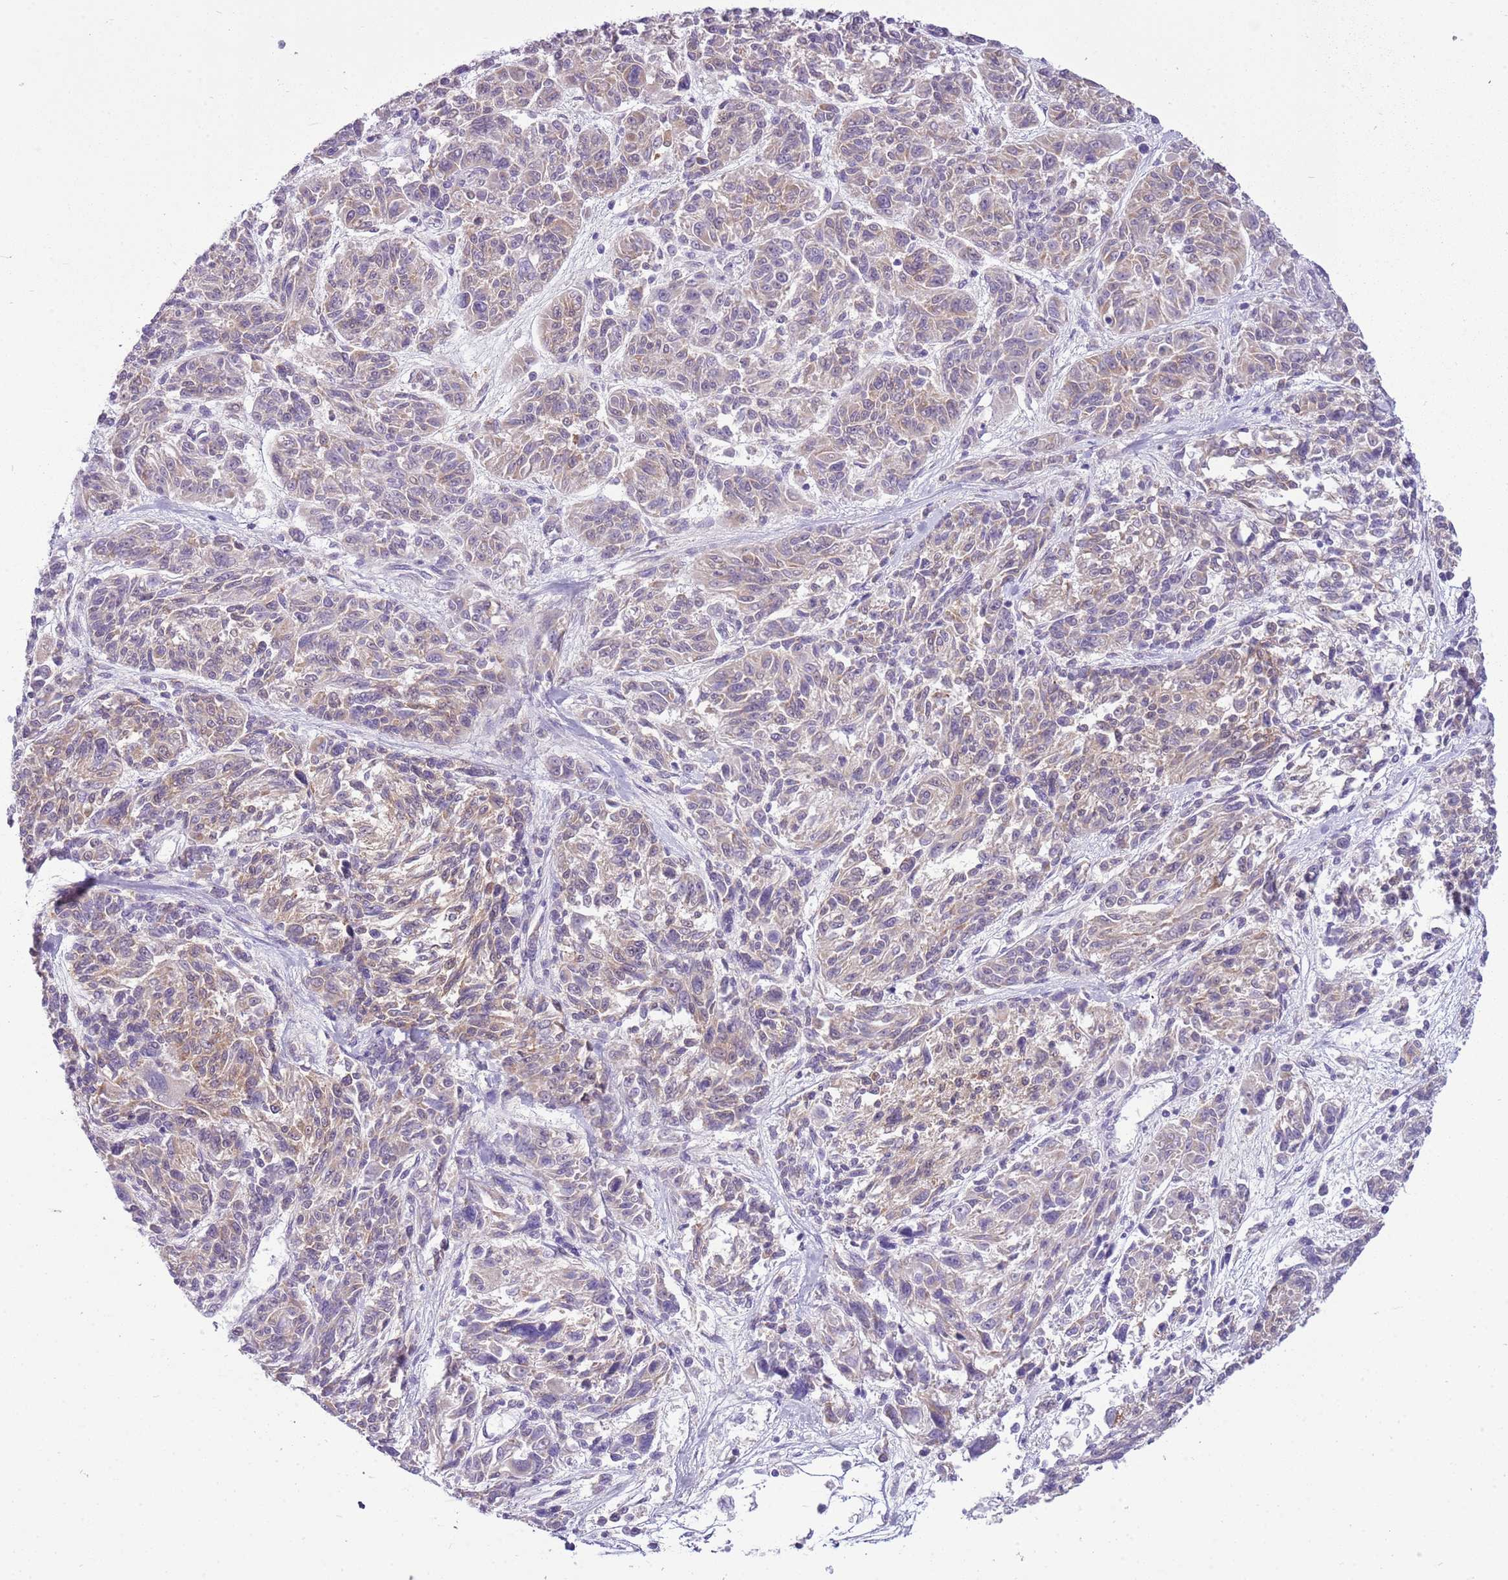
{"staining": {"intensity": "weak", "quantity": "25%-75%", "location": "cytoplasmic/membranous"}, "tissue": "melanoma", "cell_type": "Tumor cells", "image_type": "cancer", "snomed": [{"axis": "morphology", "description": "Malignant melanoma, NOS"}, {"axis": "topography", "description": "Skin"}], "caption": "Immunohistochemical staining of malignant melanoma displays weak cytoplasmic/membranous protein positivity in approximately 25%-75% of tumor cells. The staining was performed using DAB (3,3'-diaminobenzidine), with brown indicating positive protein expression. Nuclei are stained blue with hematoxylin.", "gene": "FAM120C", "patient": {"sex": "male", "age": 53}}